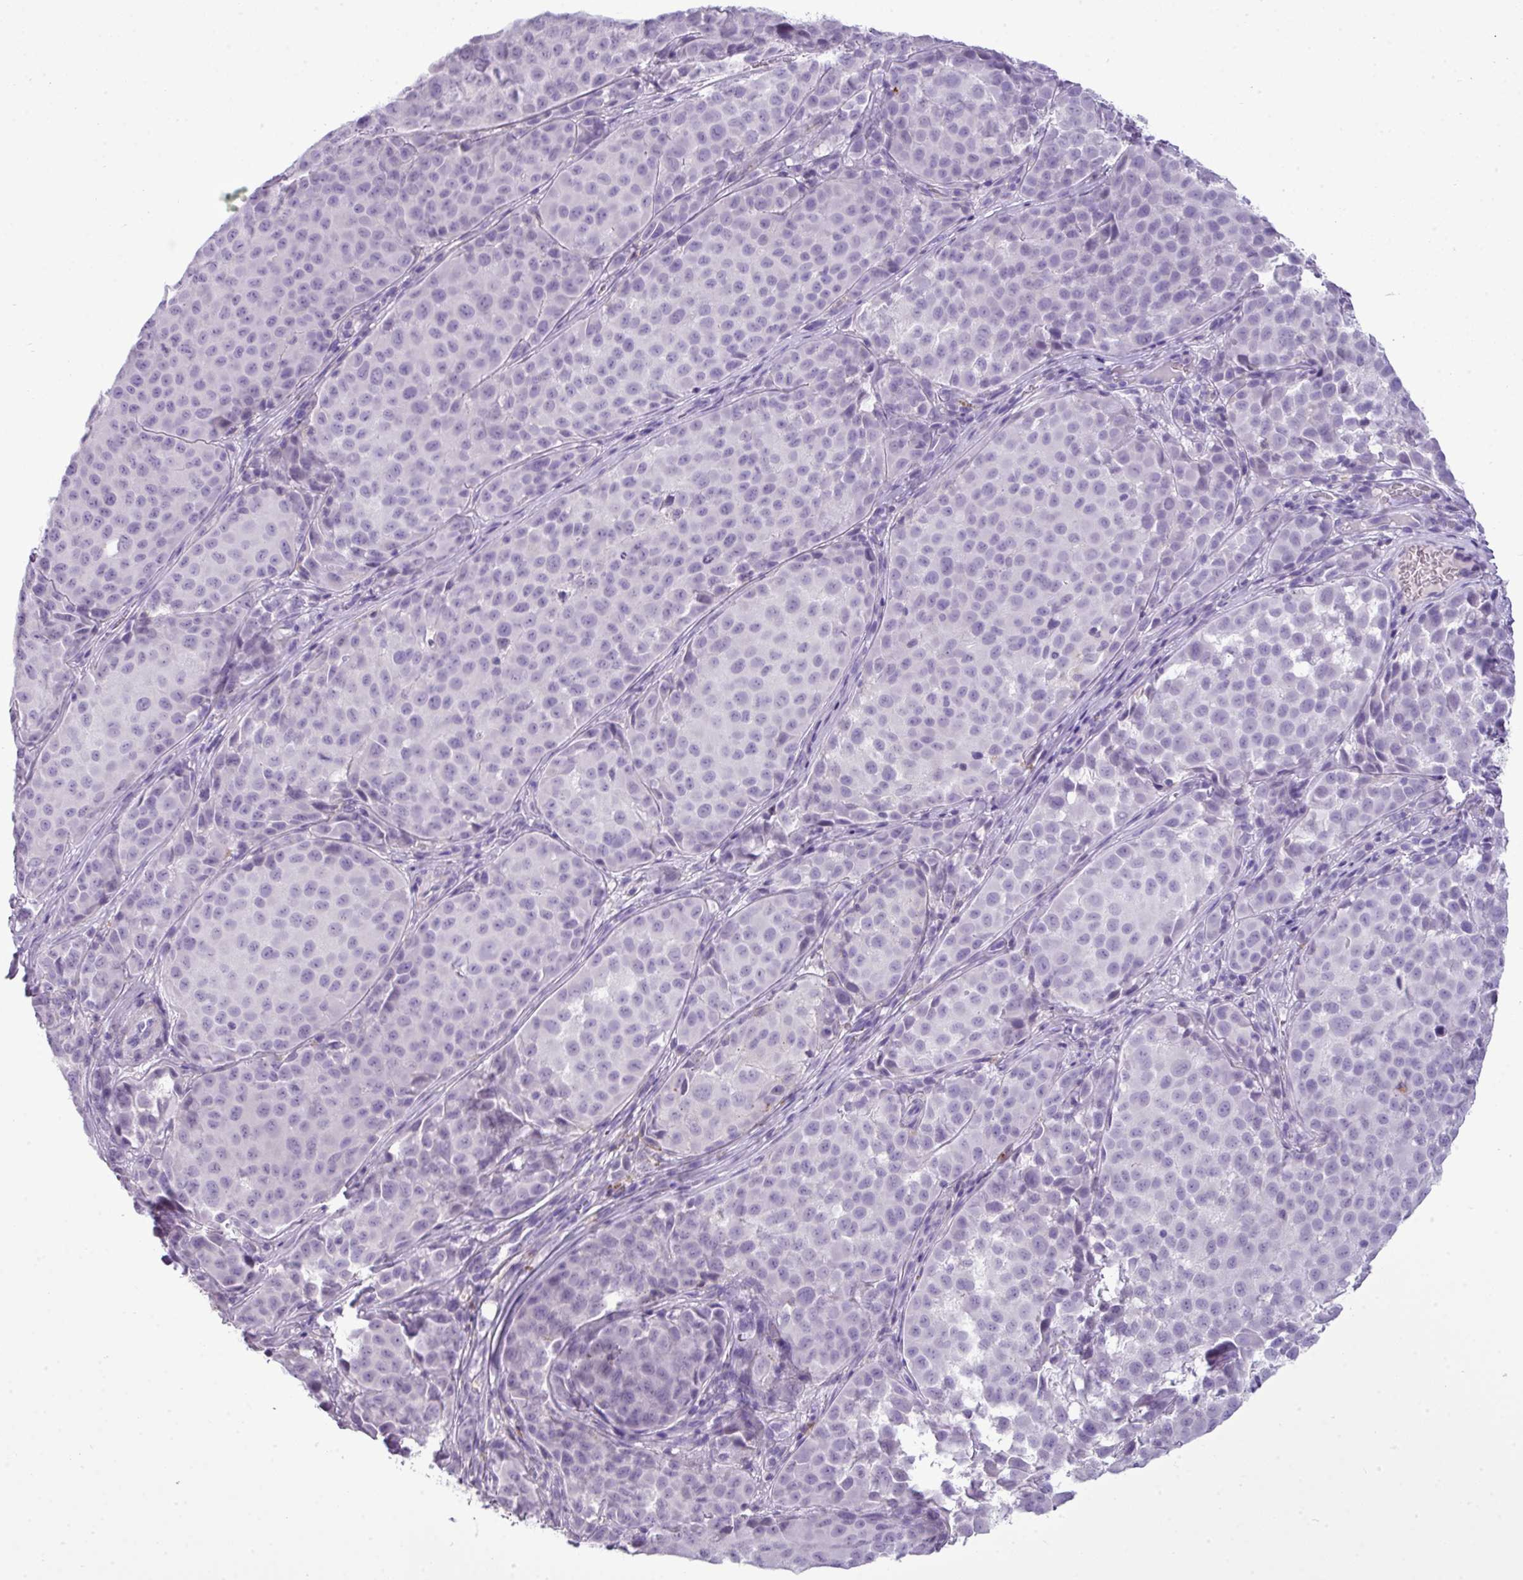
{"staining": {"intensity": "negative", "quantity": "none", "location": "none"}, "tissue": "melanoma", "cell_type": "Tumor cells", "image_type": "cancer", "snomed": [{"axis": "morphology", "description": "Malignant melanoma, NOS"}, {"axis": "topography", "description": "Skin"}], "caption": "High power microscopy image of an immunohistochemistry (IHC) micrograph of melanoma, revealing no significant positivity in tumor cells.", "gene": "RBMXL2", "patient": {"sex": "male", "age": 64}}